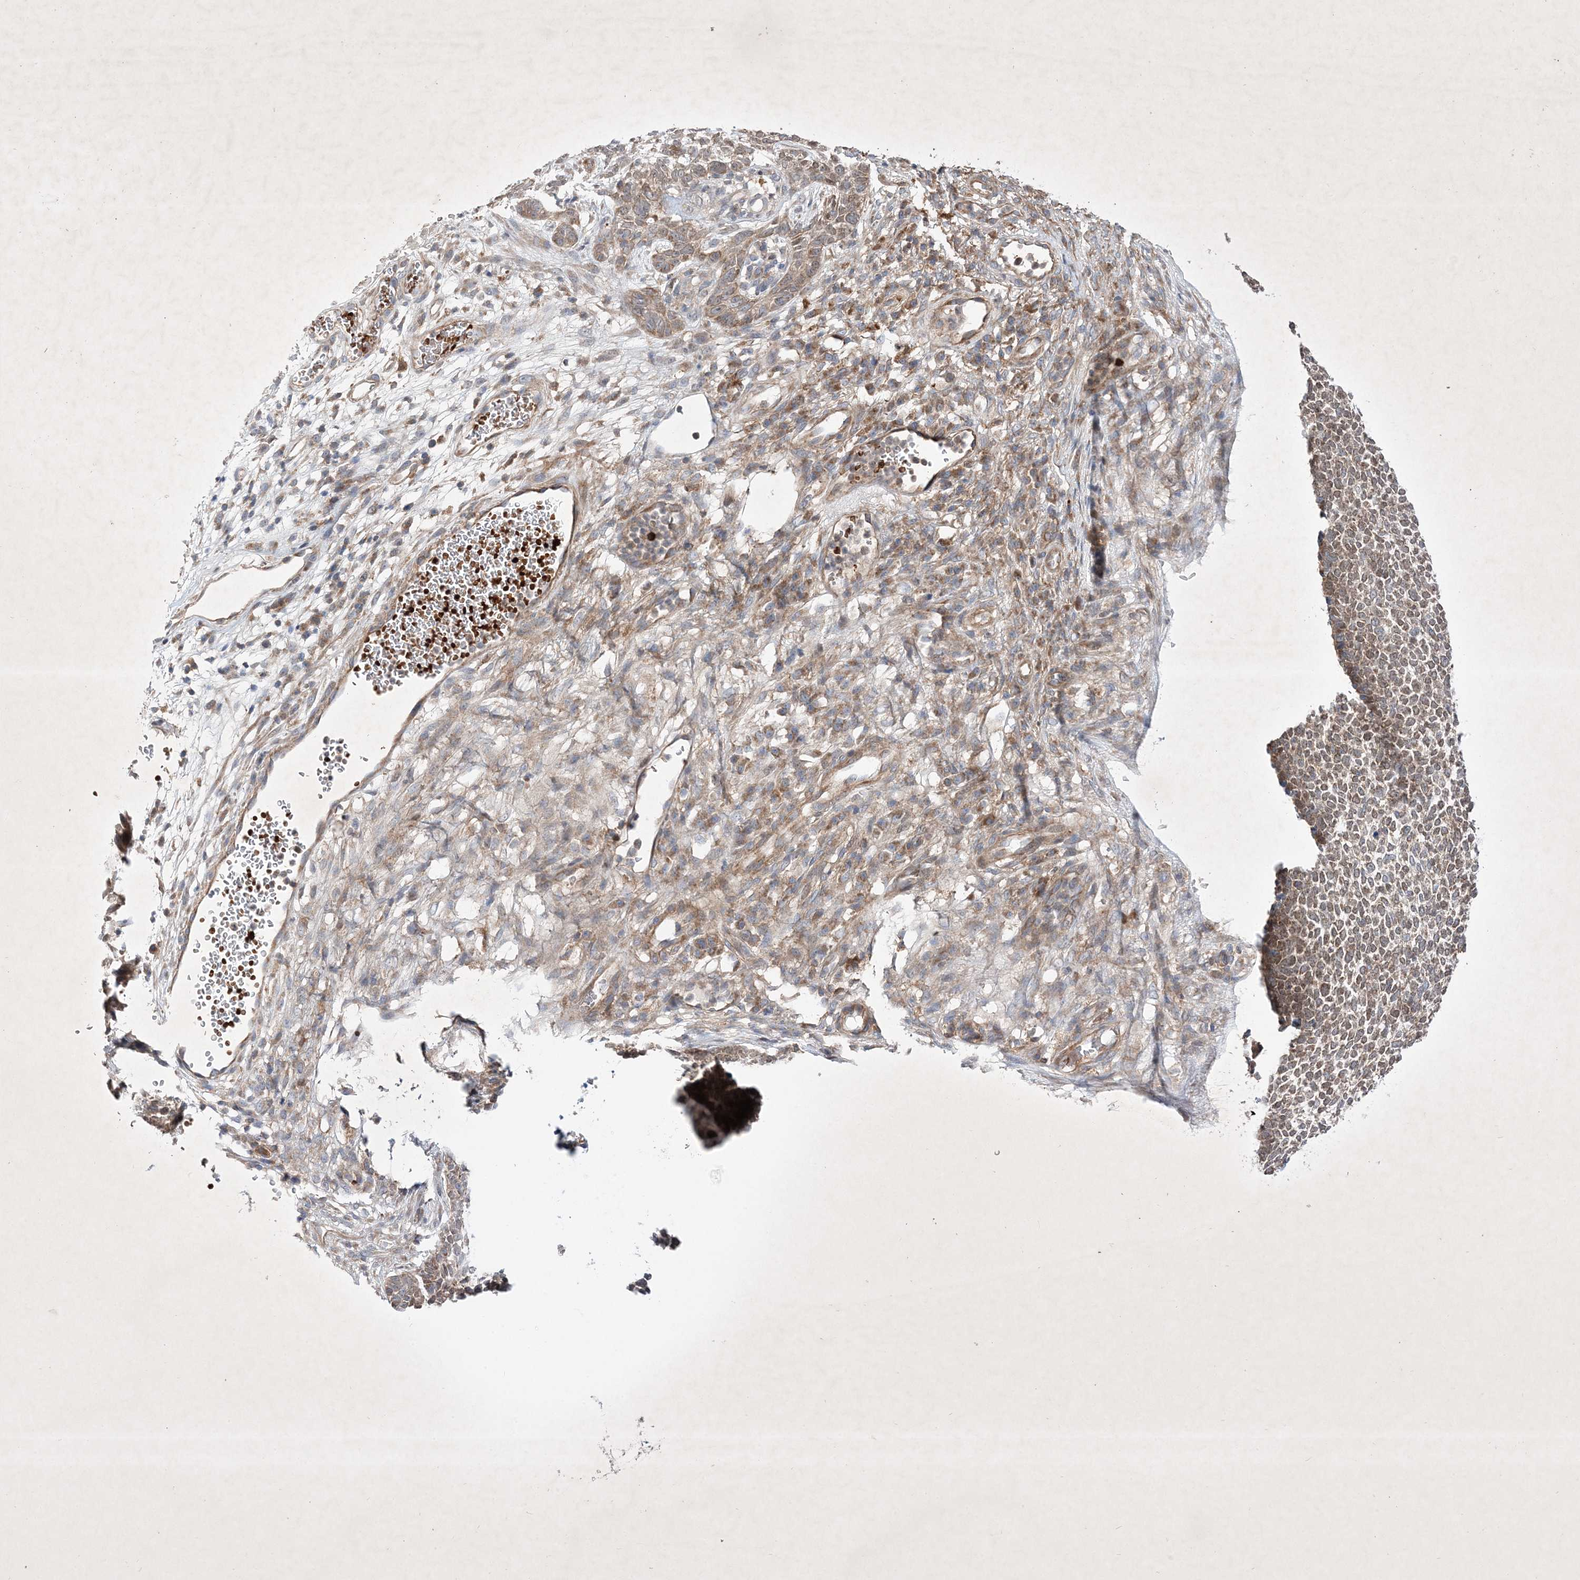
{"staining": {"intensity": "moderate", "quantity": ">75%", "location": "cytoplasmic/membranous,nuclear"}, "tissue": "skin cancer", "cell_type": "Tumor cells", "image_type": "cancer", "snomed": [{"axis": "morphology", "description": "Basal cell carcinoma"}, {"axis": "topography", "description": "Skin"}], "caption": "An IHC micrograph of tumor tissue is shown. Protein staining in brown labels moderate cytoplasmic/membranous and nuclear positivity in skin cancer (basal cell carcinoma) within tumor cells.", "gene": "OPA1", "patient": {"sex": "female", "age": 84}}